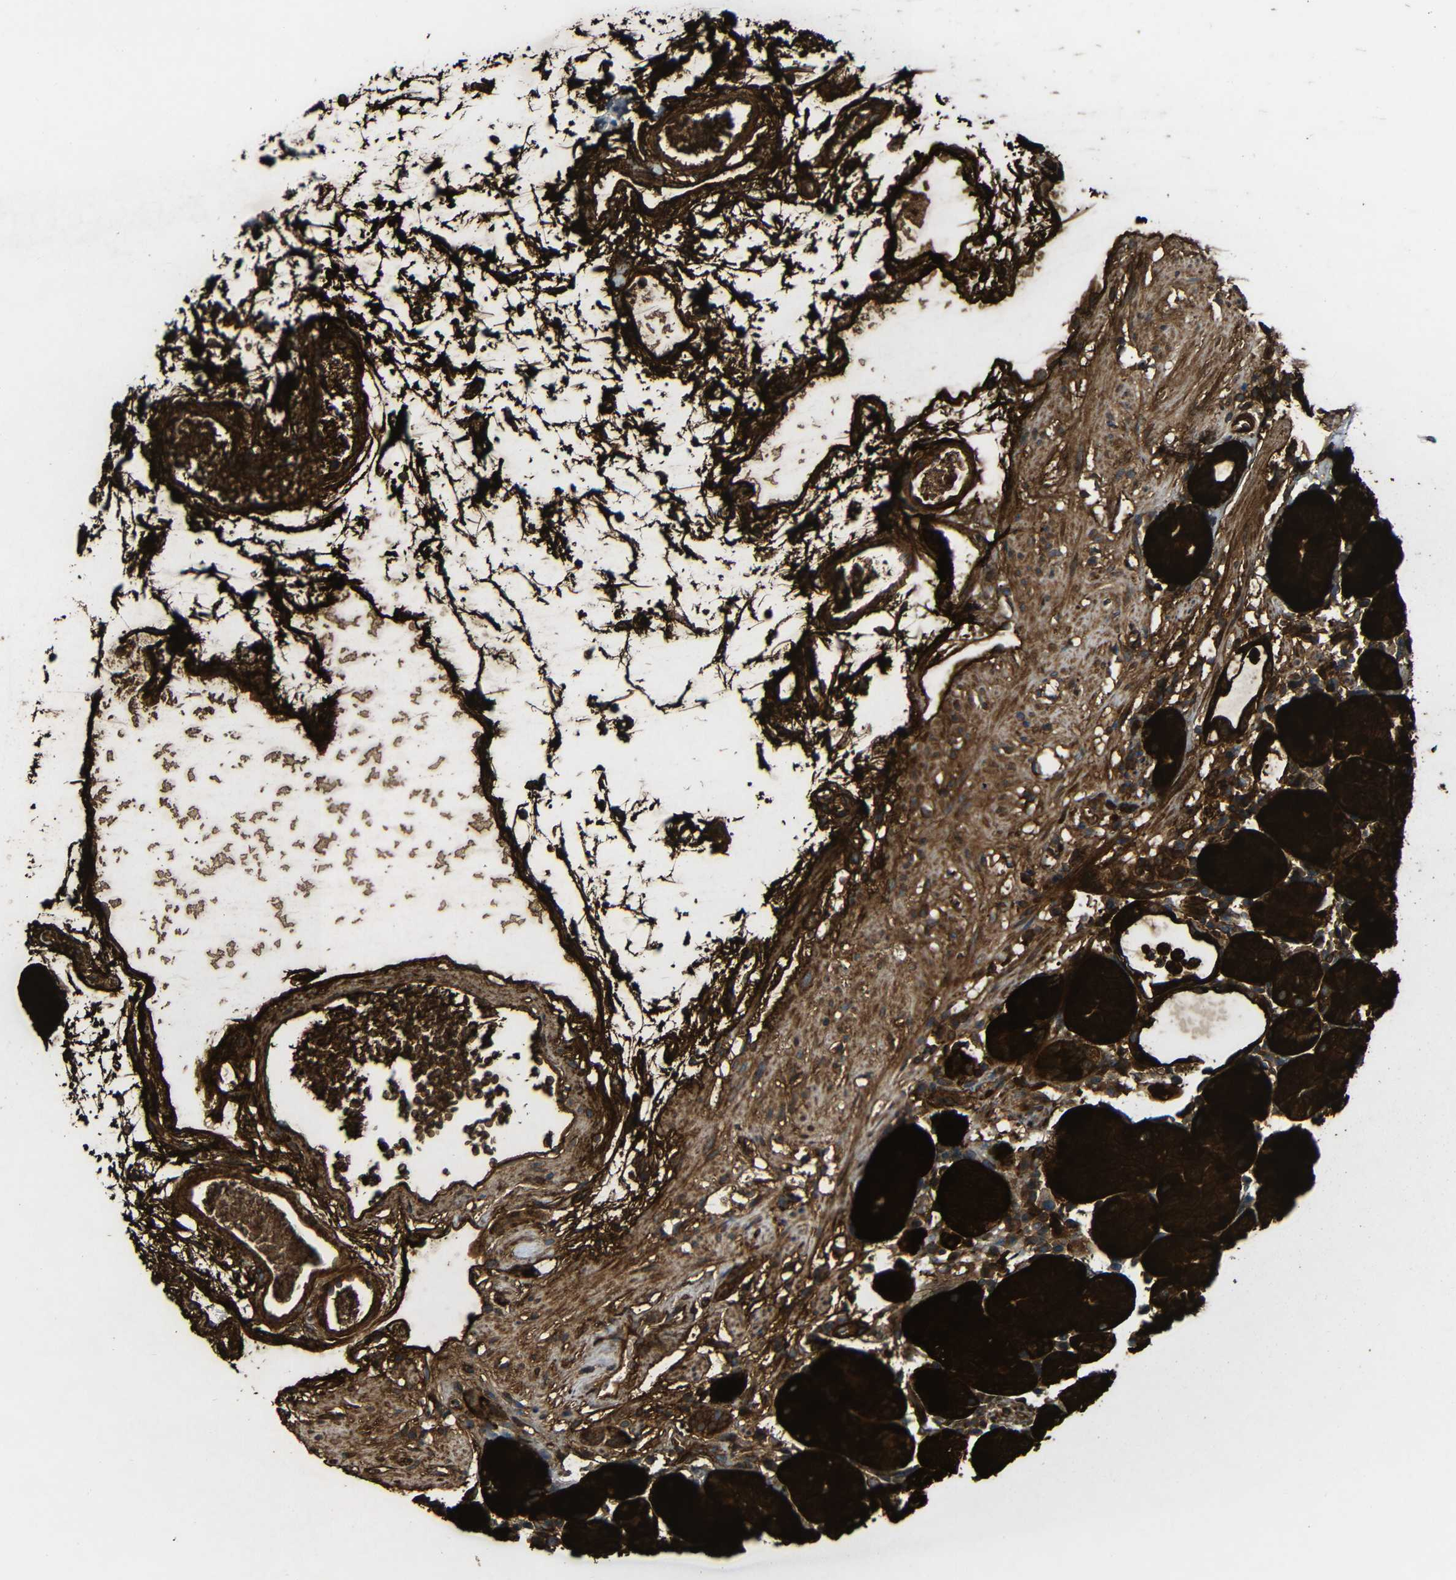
{"staining": {"intensity": "strong", "quantity": ">75%", "location": "cytoplasmic/membranous"}, "tissue": "stomach", "cell_type": "Glandular cells", "image_type": "normal", "snomed": [{"axis": "morphology", "description": "Normal tissue, NOS"}, {"axis": "topography", "description": "Stomach"}, {"axis": "topography", "description": "Stomach, lower"}], "caption": "This is an image of immunohistochemistry staining of normal stomach, which shows strong staining in the cytoplasmic/membranous of glandular cells.", "gene": "RHOT2", "patient": {"sex": "female", "age": 75}}